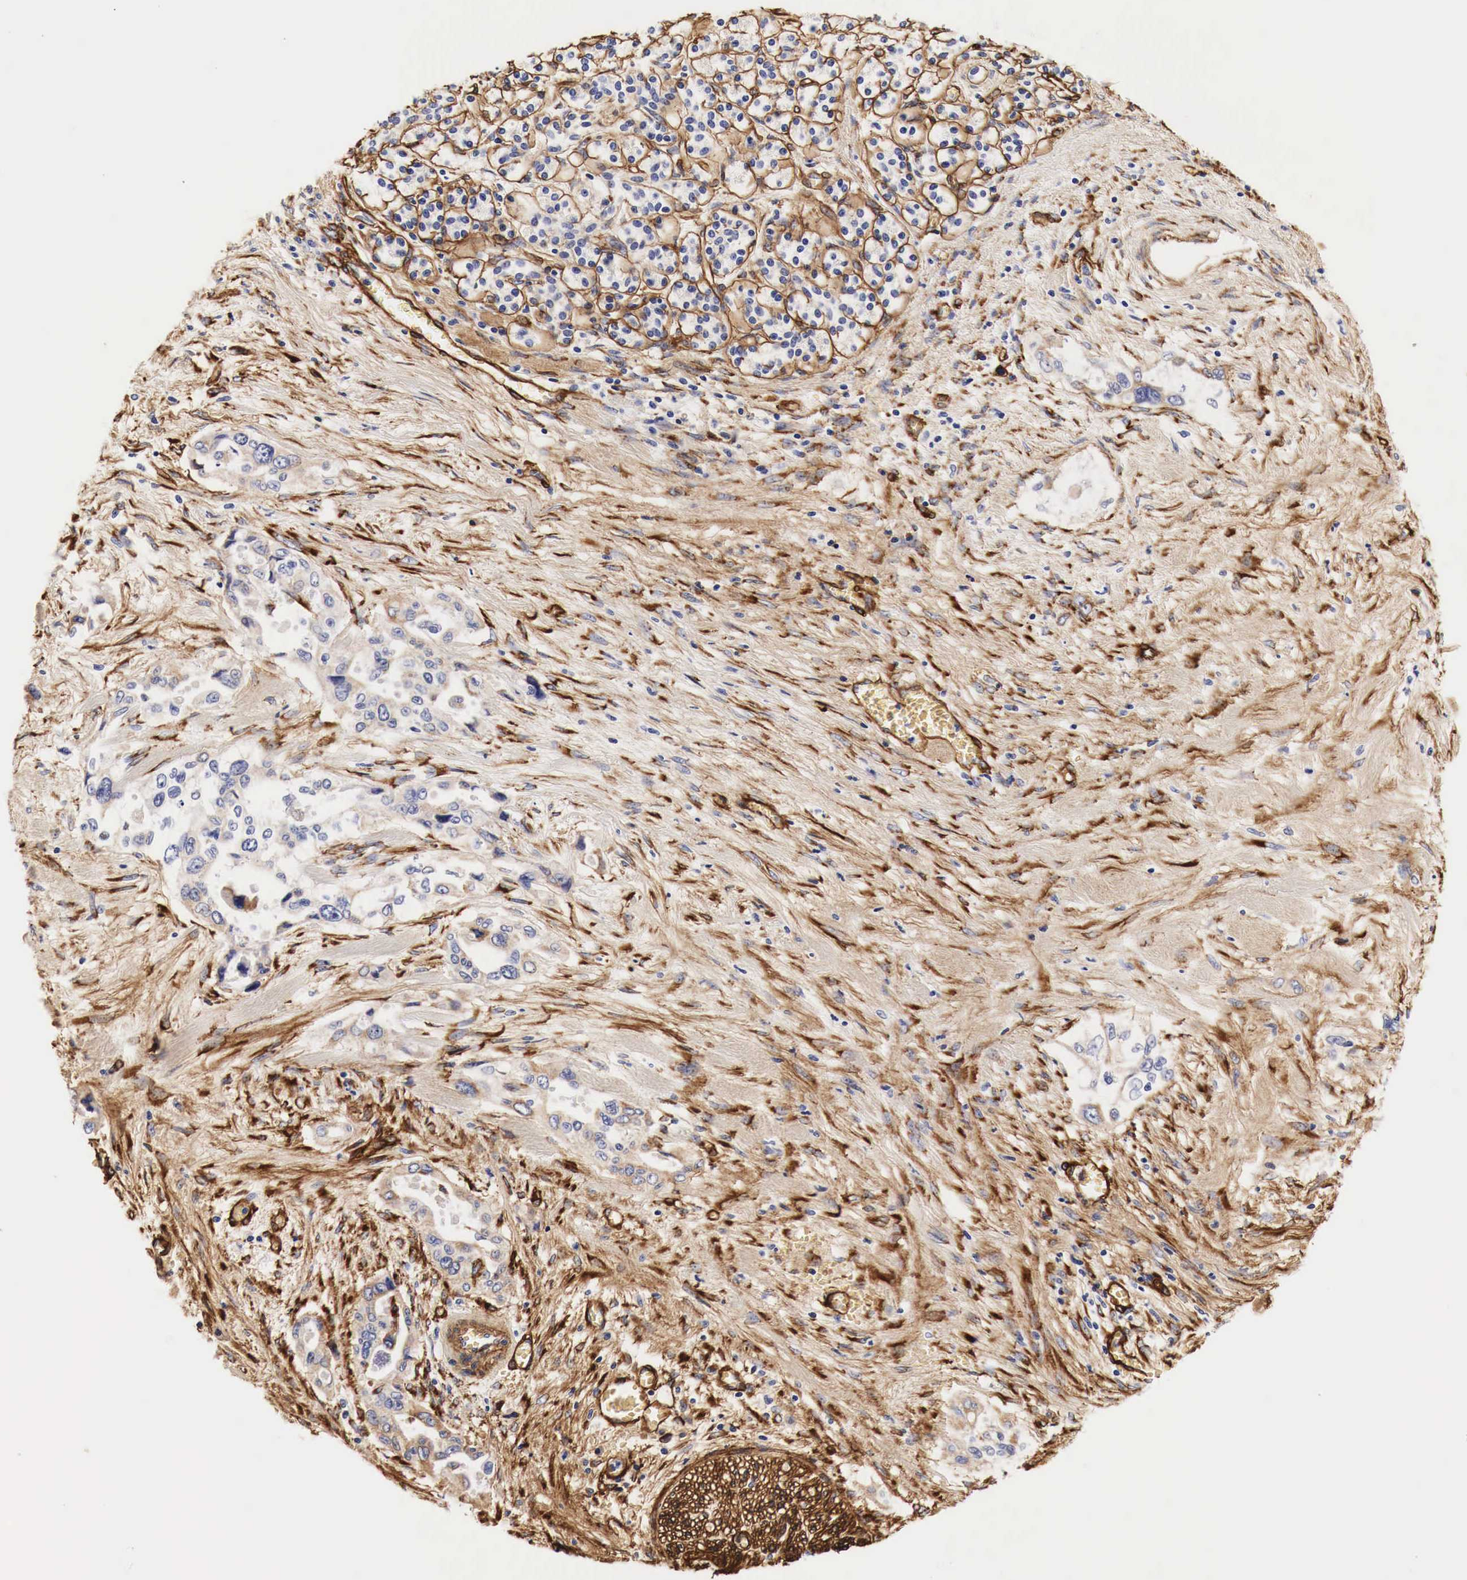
{"staining": {"intensity": "weak", "quantity": "<25%", "location": "cytoplasmic/membranous"}, "tissue": "pancreatic cancer", "cell_type": "Tumor cells", "image_type": "cancer", "snomed": [{"axis": "morphology", "description": "Adenocarcinoma, NOS"}, {"axis": "topography", "description": "Pancreas"}], "caption": "IHC image of neoplastic tissue: pancreatic cancer stained with DAB (3,3'-diaminobenzidine) shows no significant protein expression in tumor cells.", "gene": "LAMB2", "patient": {"sex": "male", "age": 77}}